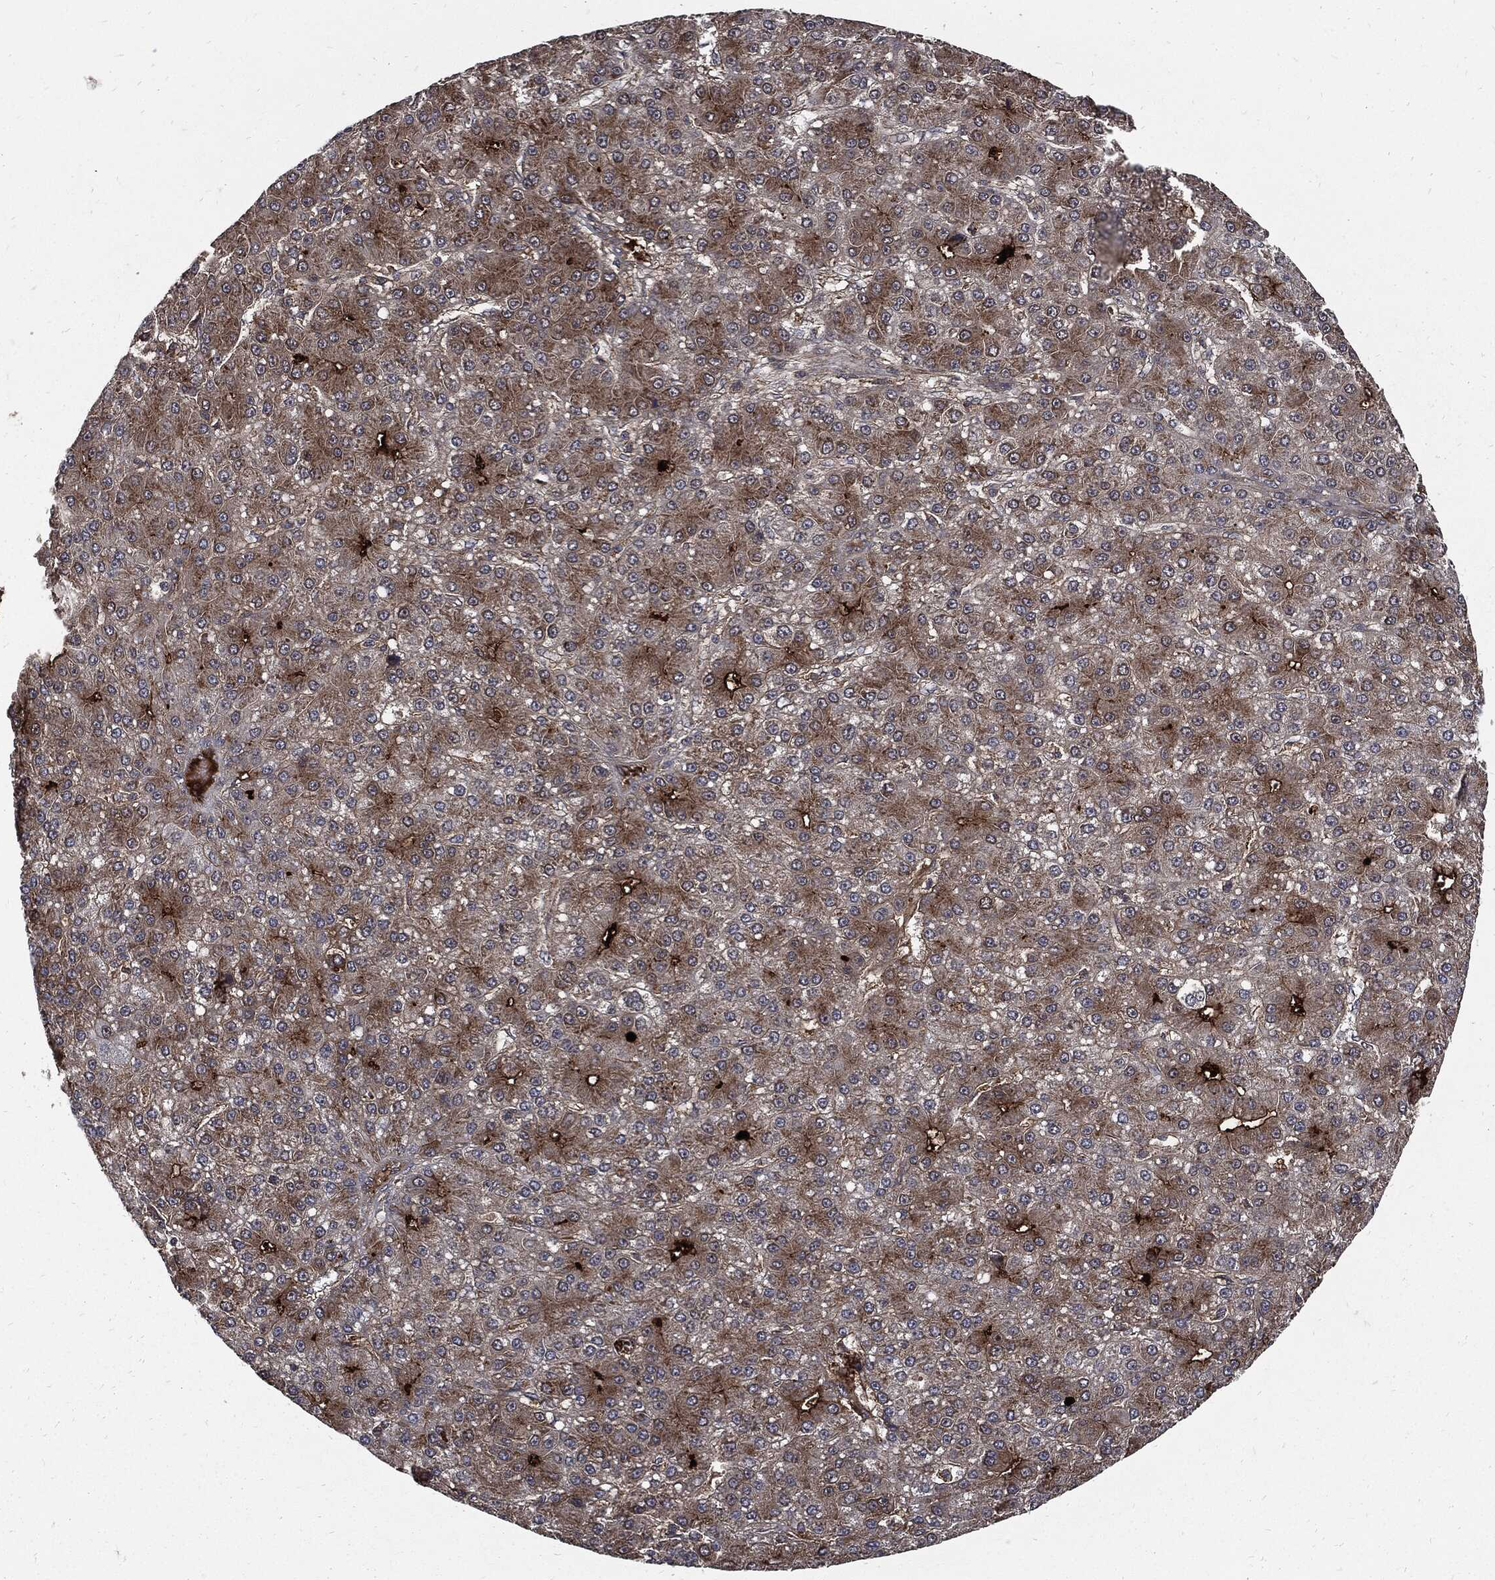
{"staining": {"intensity": "moderate", "quantity": "25%-75%", "location": "cytoplasmic/membranous"}, "tissue": "liver cancer", "cell_type": "Tumor cells", "image_type": "cancer", "snomed": [{"axis": "morphology", "description": "Carcinoma, Hepatocellular, NOS"}, {"axis": "topography", "description": "Liver"}], "caption": "Liver hepatocellular carcinoma stained with IHC reveals moderate cytoplasmic/membranous positivity in about 25%-75% of tumor cells.", "gene": "CLU", "patient": {"sex": "male", "age": 67}}